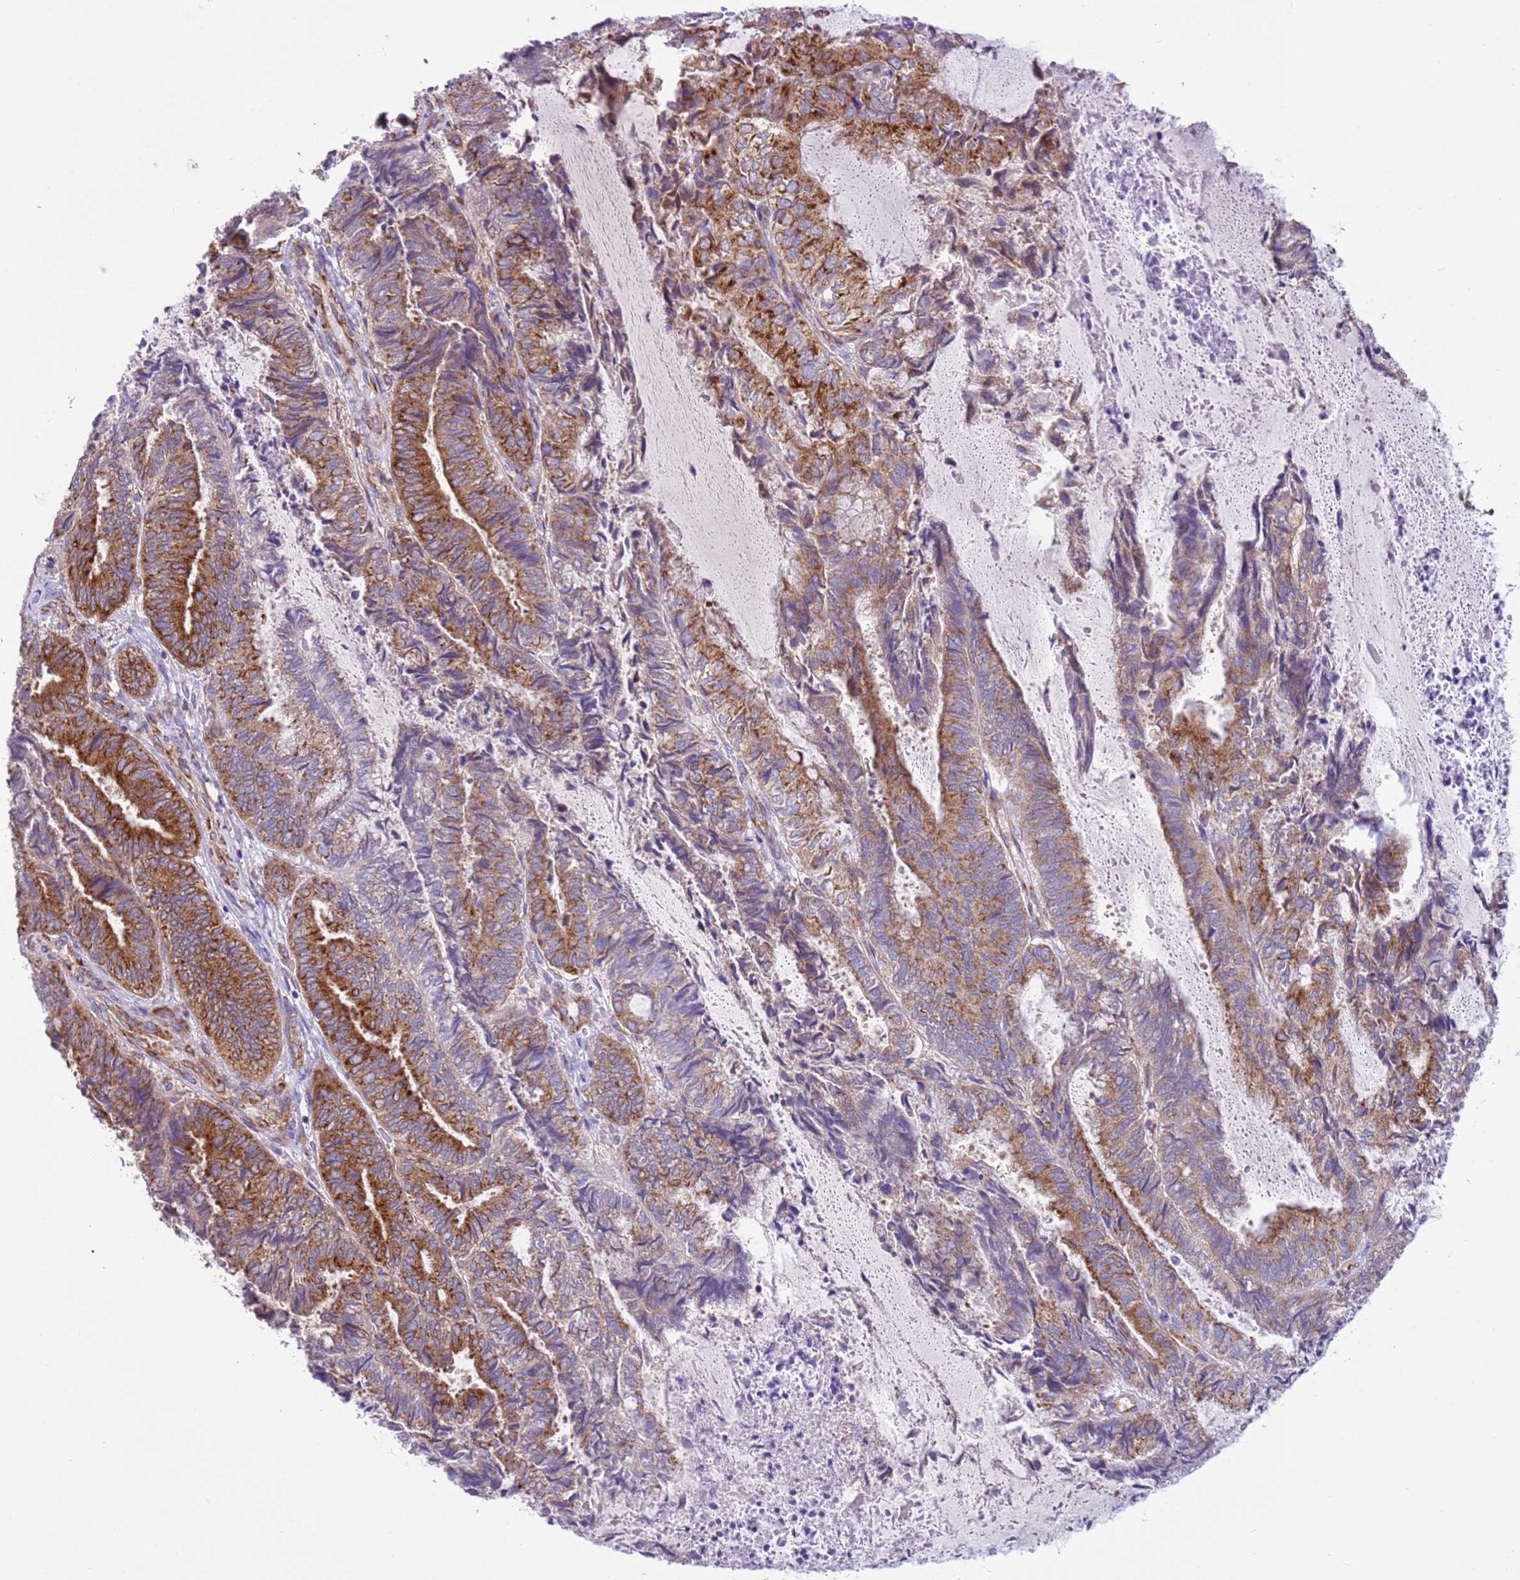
{"staining": {"intensity": "strong", "quantity": "25%-75%", "location": "cytoplasmic/membranous"}, "tissue": "endometrial cancer", "cell_type": "Tumor cells", "image_type": "cancer", "snomed": [{"axis": "morphology", "description": "Adenocarcinoma, NOS"}, {"axis": "topography", "description": "Endometrium"}], "caption": "Immunohistochemical staining of adenocarcinoma (endometrial) displays high levels of strong cytoplasmic/membranous positivity in approximately 25%-75% of tumor cells. (DAB IHC with brightfield microscopy, high magnification).", "gene": "VARS1", "patient": {"sex": "female", "age": 80}}